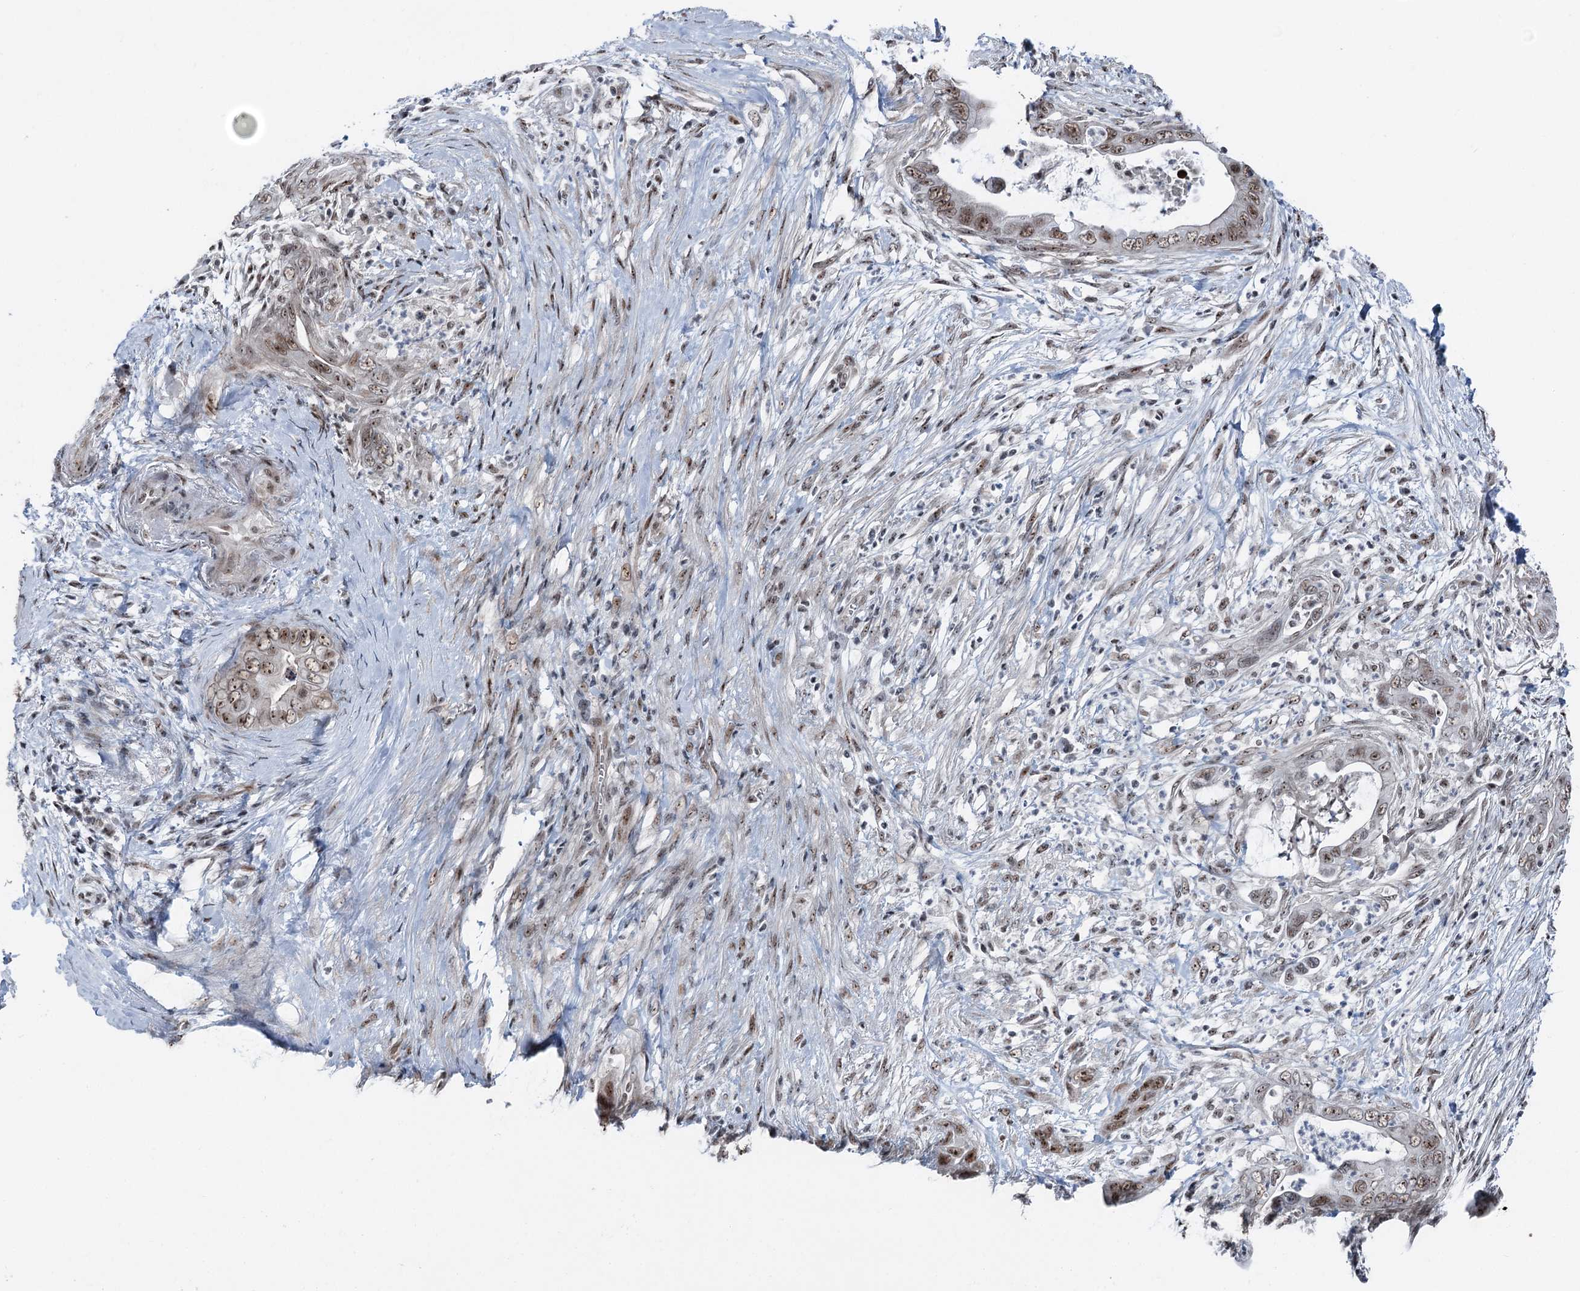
{"staining": {"intensity": "weak", "quantity": ">75%", "location": "nuclear"}, "tissue": "pancreatic cancer", "cell_type": "Tumor cells", "image_type": "cancer", "snomed": [{"axis": "morphology", "description": "Adenocarcinoma, NOS"}, {"axis": "topography", "description": "Pancreas"}], "caption": "Protein expression analysis of human pancreatic adenocarcinoma reveals weak nuclear expression in about >75% of tumor cells.", "gene": "POLR2H", "patient": {"sex": "male", "age": 75}}